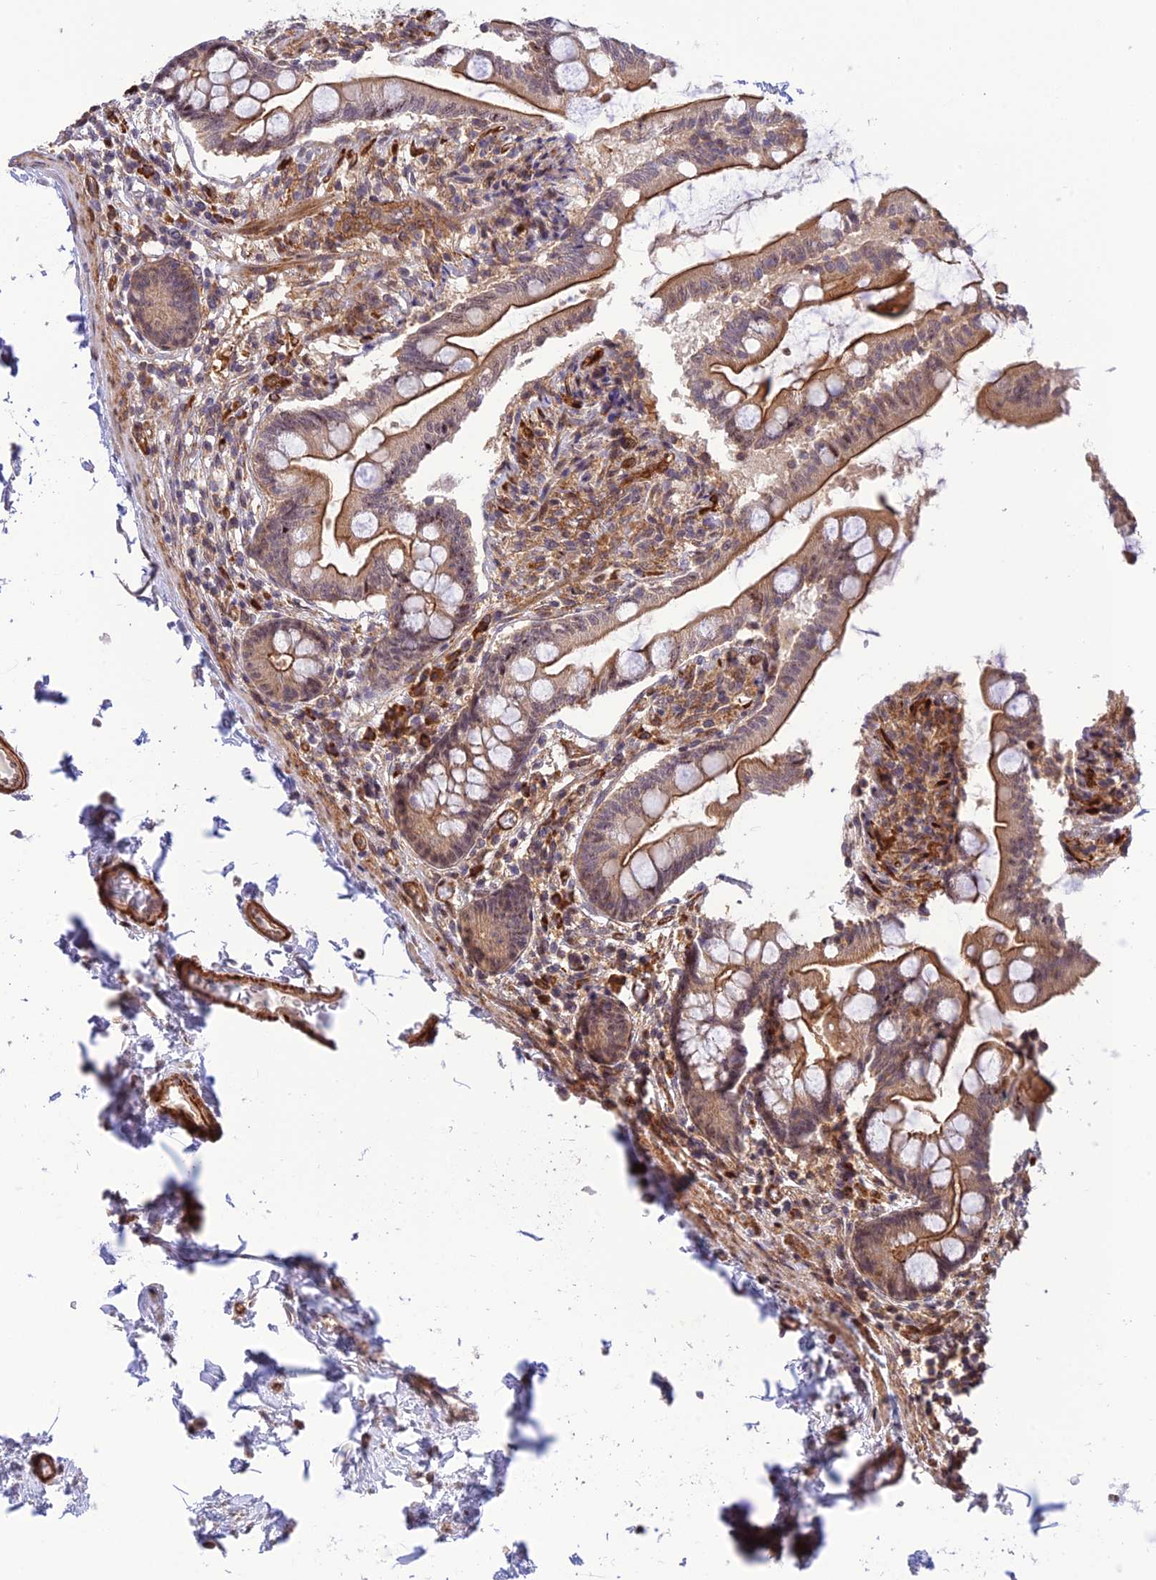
{"staining": {"intensity": "strong", "quantity": ">75%", "location": "cytoplasmic/membranous,nuclear"}, "tissue": "small intestine", "cell_type": "Glandular cells", "image_type": "normal", "snomed": [{"axis": "morphology", "description": "Normal tissue, NOS"}, {"axis": "topography", "description": "Small intestine"}], "caption": "Protein analysis of unremarkable small intestine shows strong cytoplasmic/membranous,nuclear staining in about >75% of glandular cells.", "gene": "ZNF584", "patient": {"sex": "female", "age": 56}}